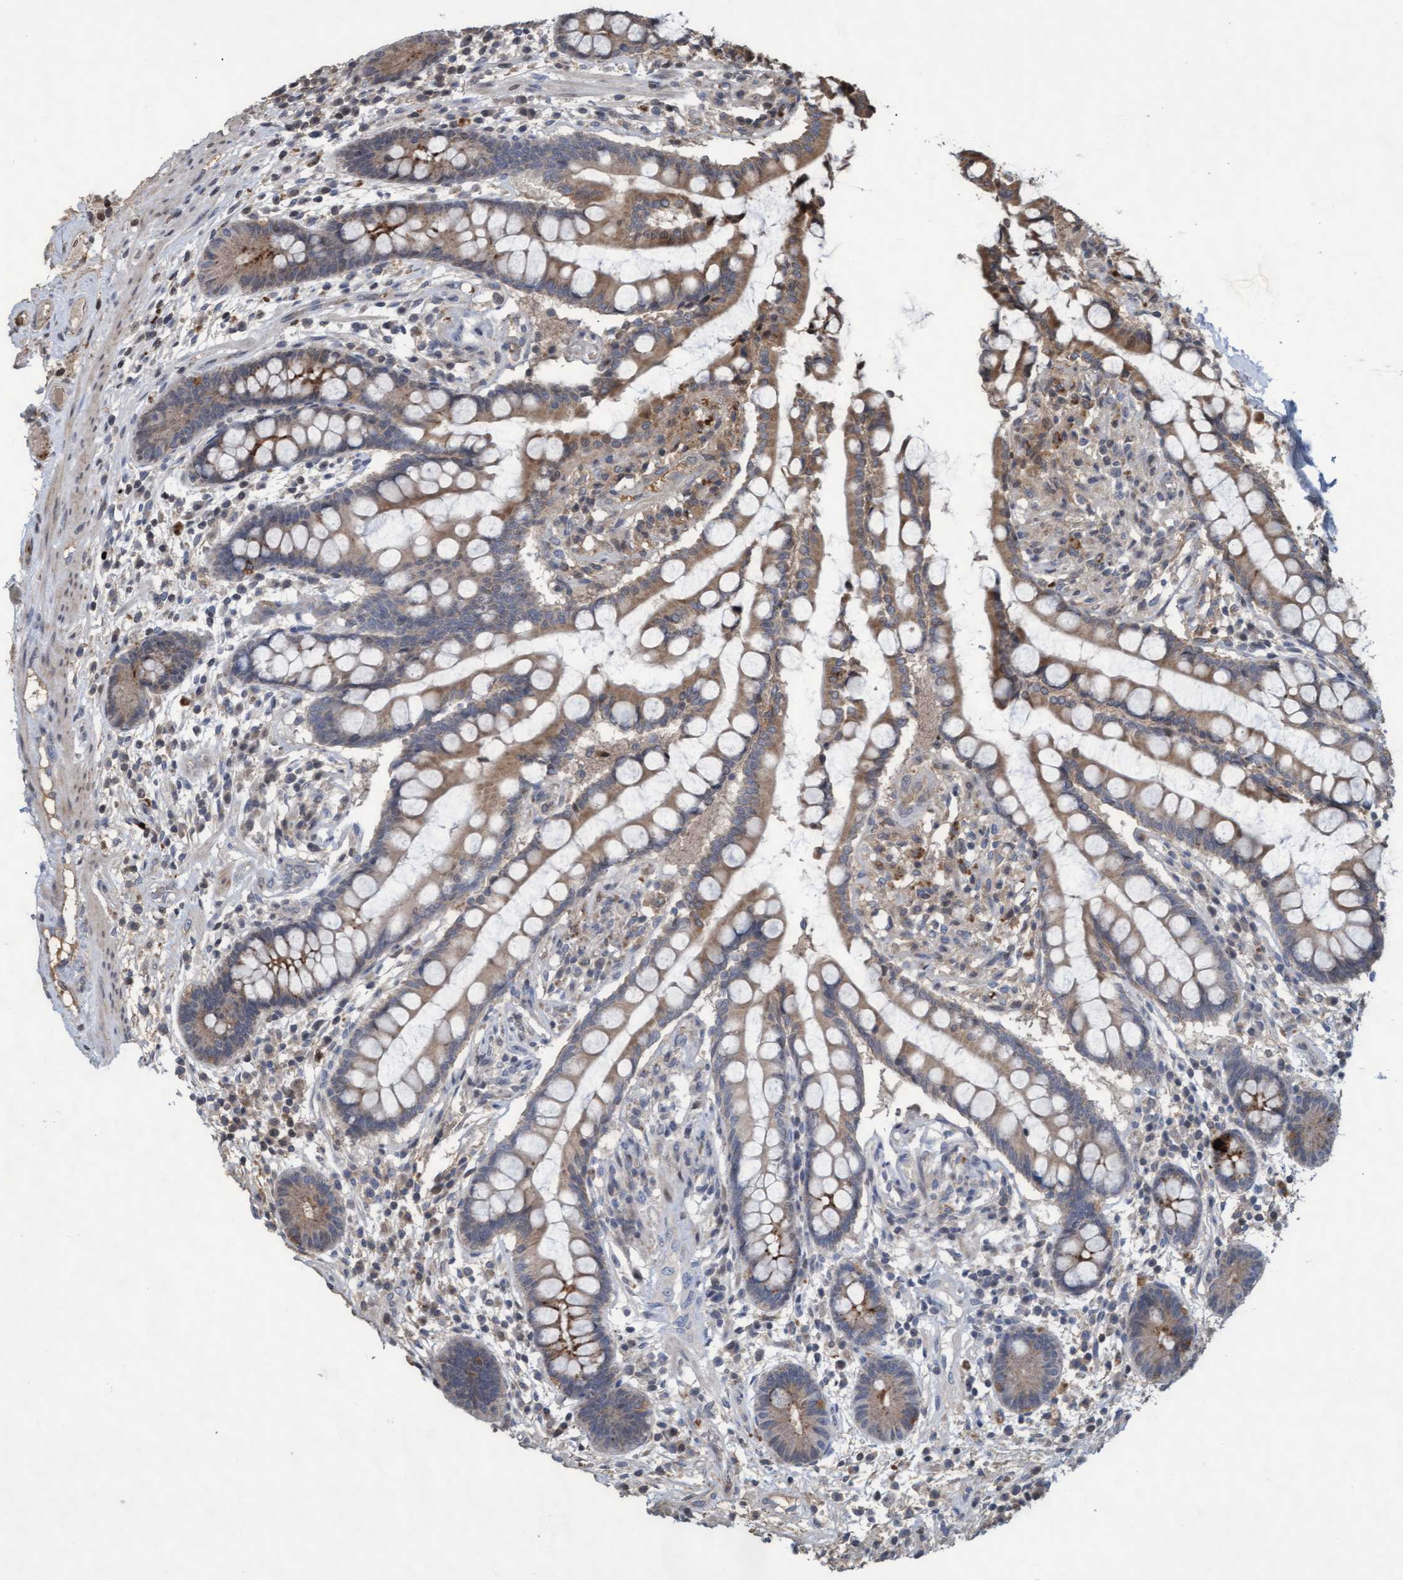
{"staining": {"intensity": "weak", "quantity": ">75%", "location": "cytoplasmic/membranous"}, "tissue": "colon", "cell_type": "Endothelial cells", "image_type": "normal", "snomed": [{"axis": "morphology", "description": "Normal tissue, NOS"}, {"axis": "topography", "description": "Colon"}], "caption": "Endothelial cells show weak cytoplasmic/membranous positivity in approximately >75% of cells in normal colon. The protein is shown in brown color, while the nuclei are stained blue.", "gene": "KCNC2", "patient": {"sex": "male", "age": 73}}